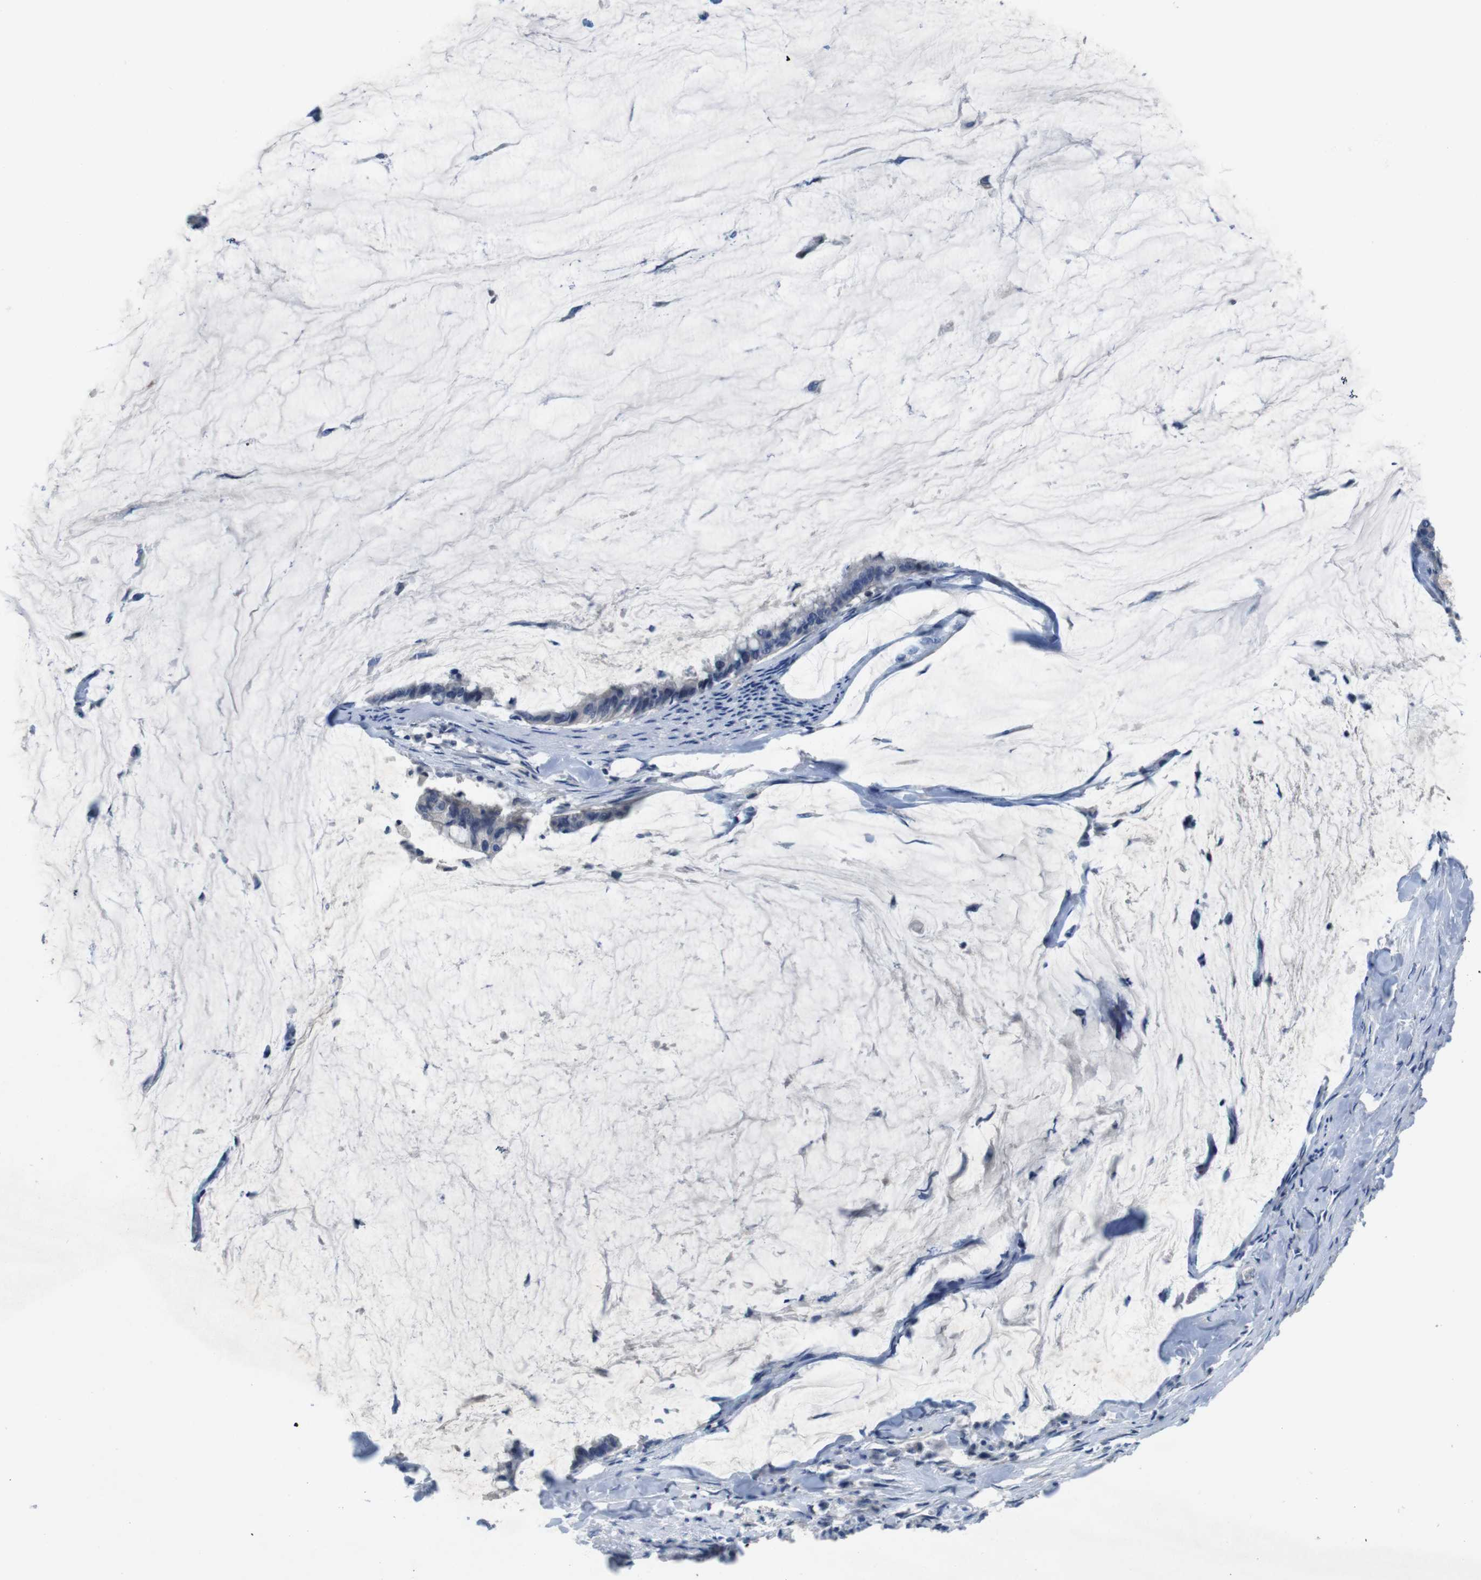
{"staining": {"intensity": "negative", "quantity": "none", "location": "none"}, "tissue": "pancreatic cancer", "cell_type": "Tumor cells", "image_type": "cancer", "snomed": [{"axis": "morphology", "description": "Adenocarcinoma, NOS"}, {"axis": "topography", "description": "Pancreas"}], "caption": "A histopathology image of pancreatic adenocarcinoma stained for a protein displays no brown staining in tumor cells.", "gene": "SLC2A8", "patient": {"sex": "male", "age": 41}}